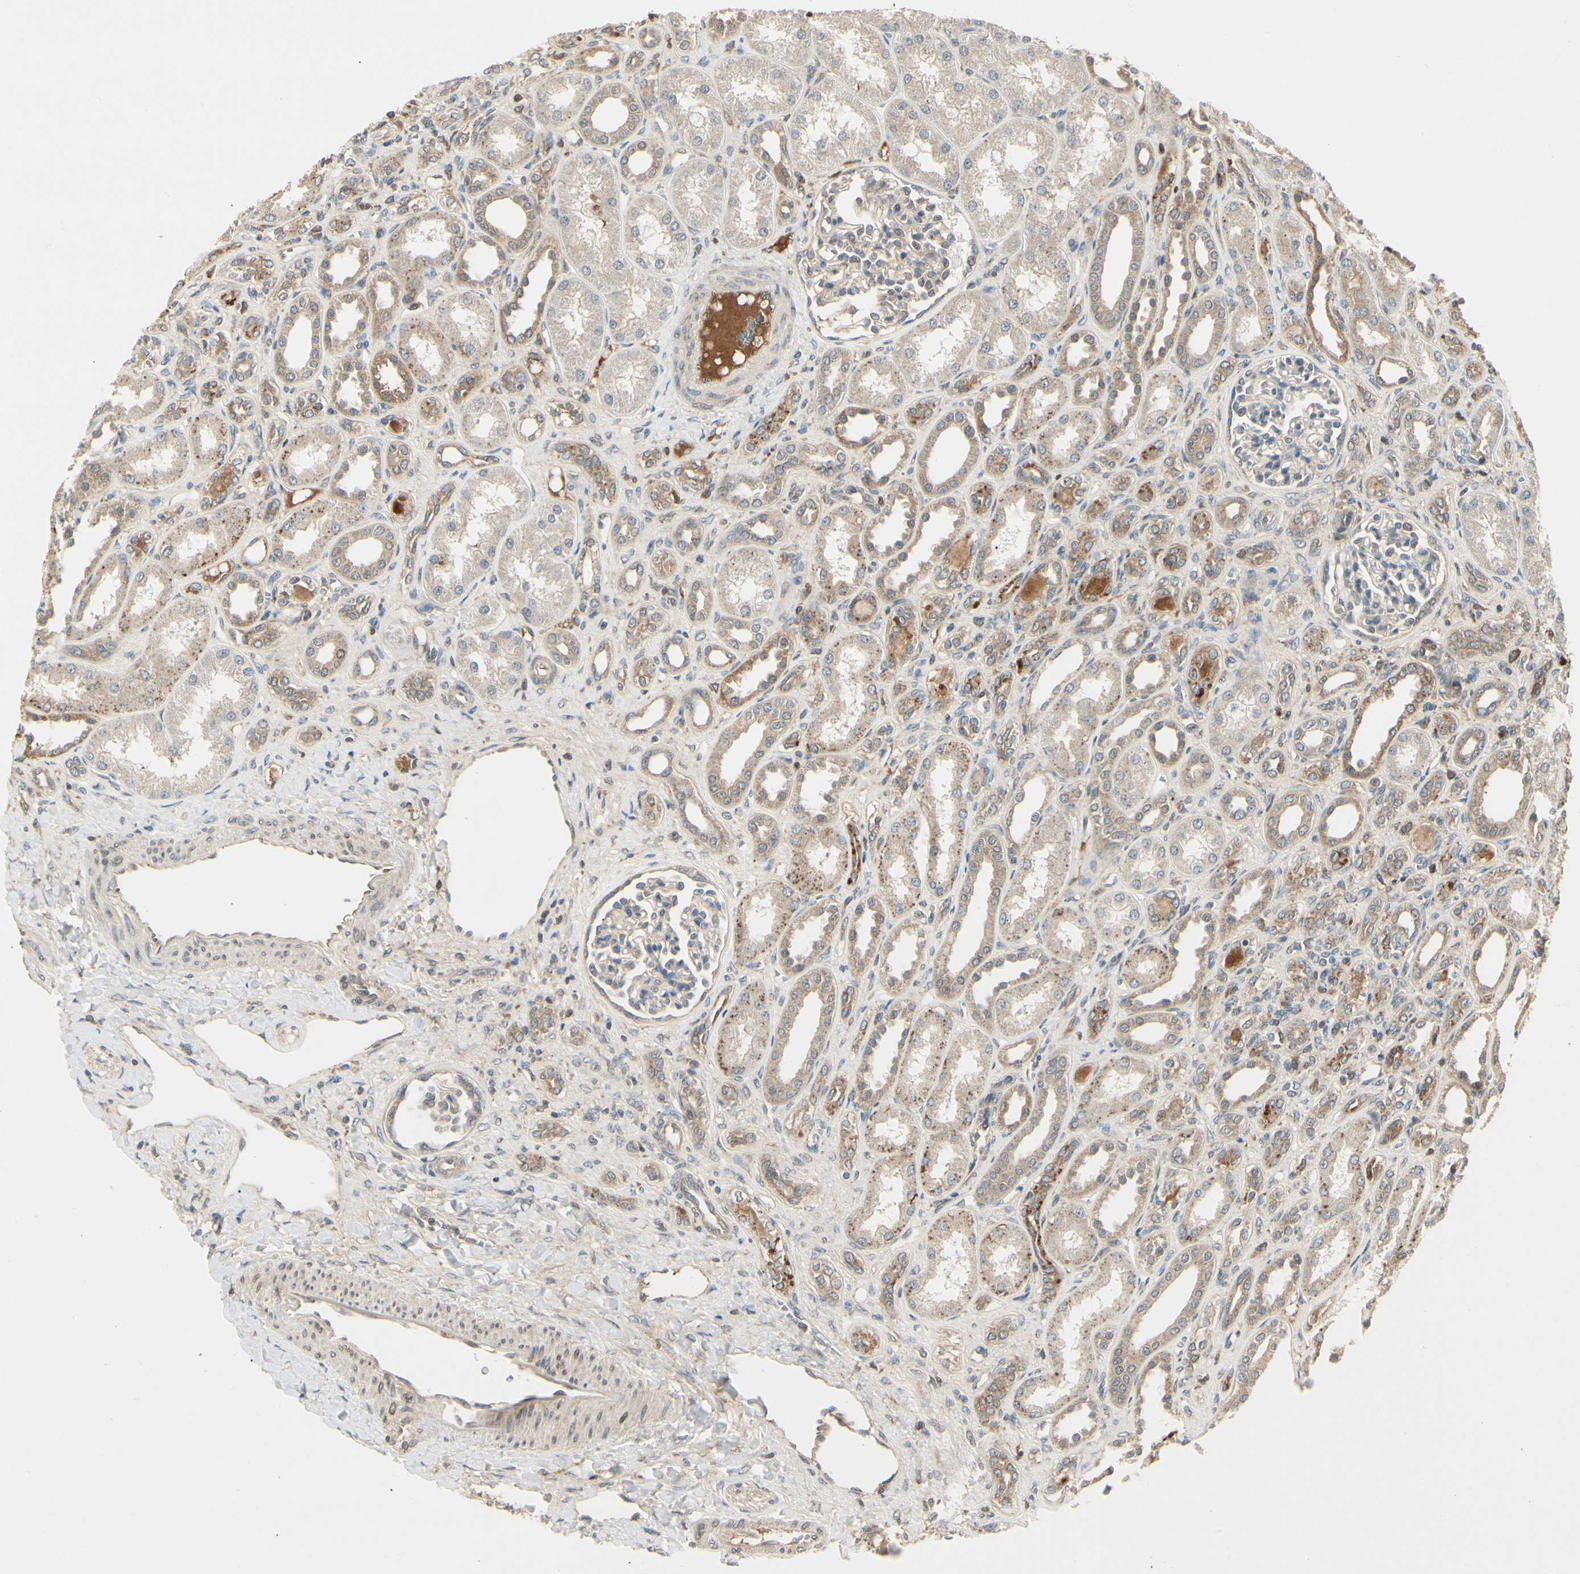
{"staining": {"intensity": "weak", "quantity": ">75%", "location": "cytoplasmic/membranous"}, "tissue": "kidney", "cell_type": "Cells in glomeruli", "image_type": "normal", "snomed": [{"axis": "morphology", "description": "Normal tissue, NOS"}, {"axis": "topography", "description": "Kidney"}], "caption": "DAB (3,3'-diaminobenzidine) immunohistochemical staining of benign human kidney reveals weak cytoplasmic/membranous protein positivity in approximately >75% of cells in glomeruli. (DAB (3,3'-diaminobenzidine) IHC with brightfield microscopy, high magnification).", "gene": "RNF14", "patient": {"sex": "male", "age": 7}}